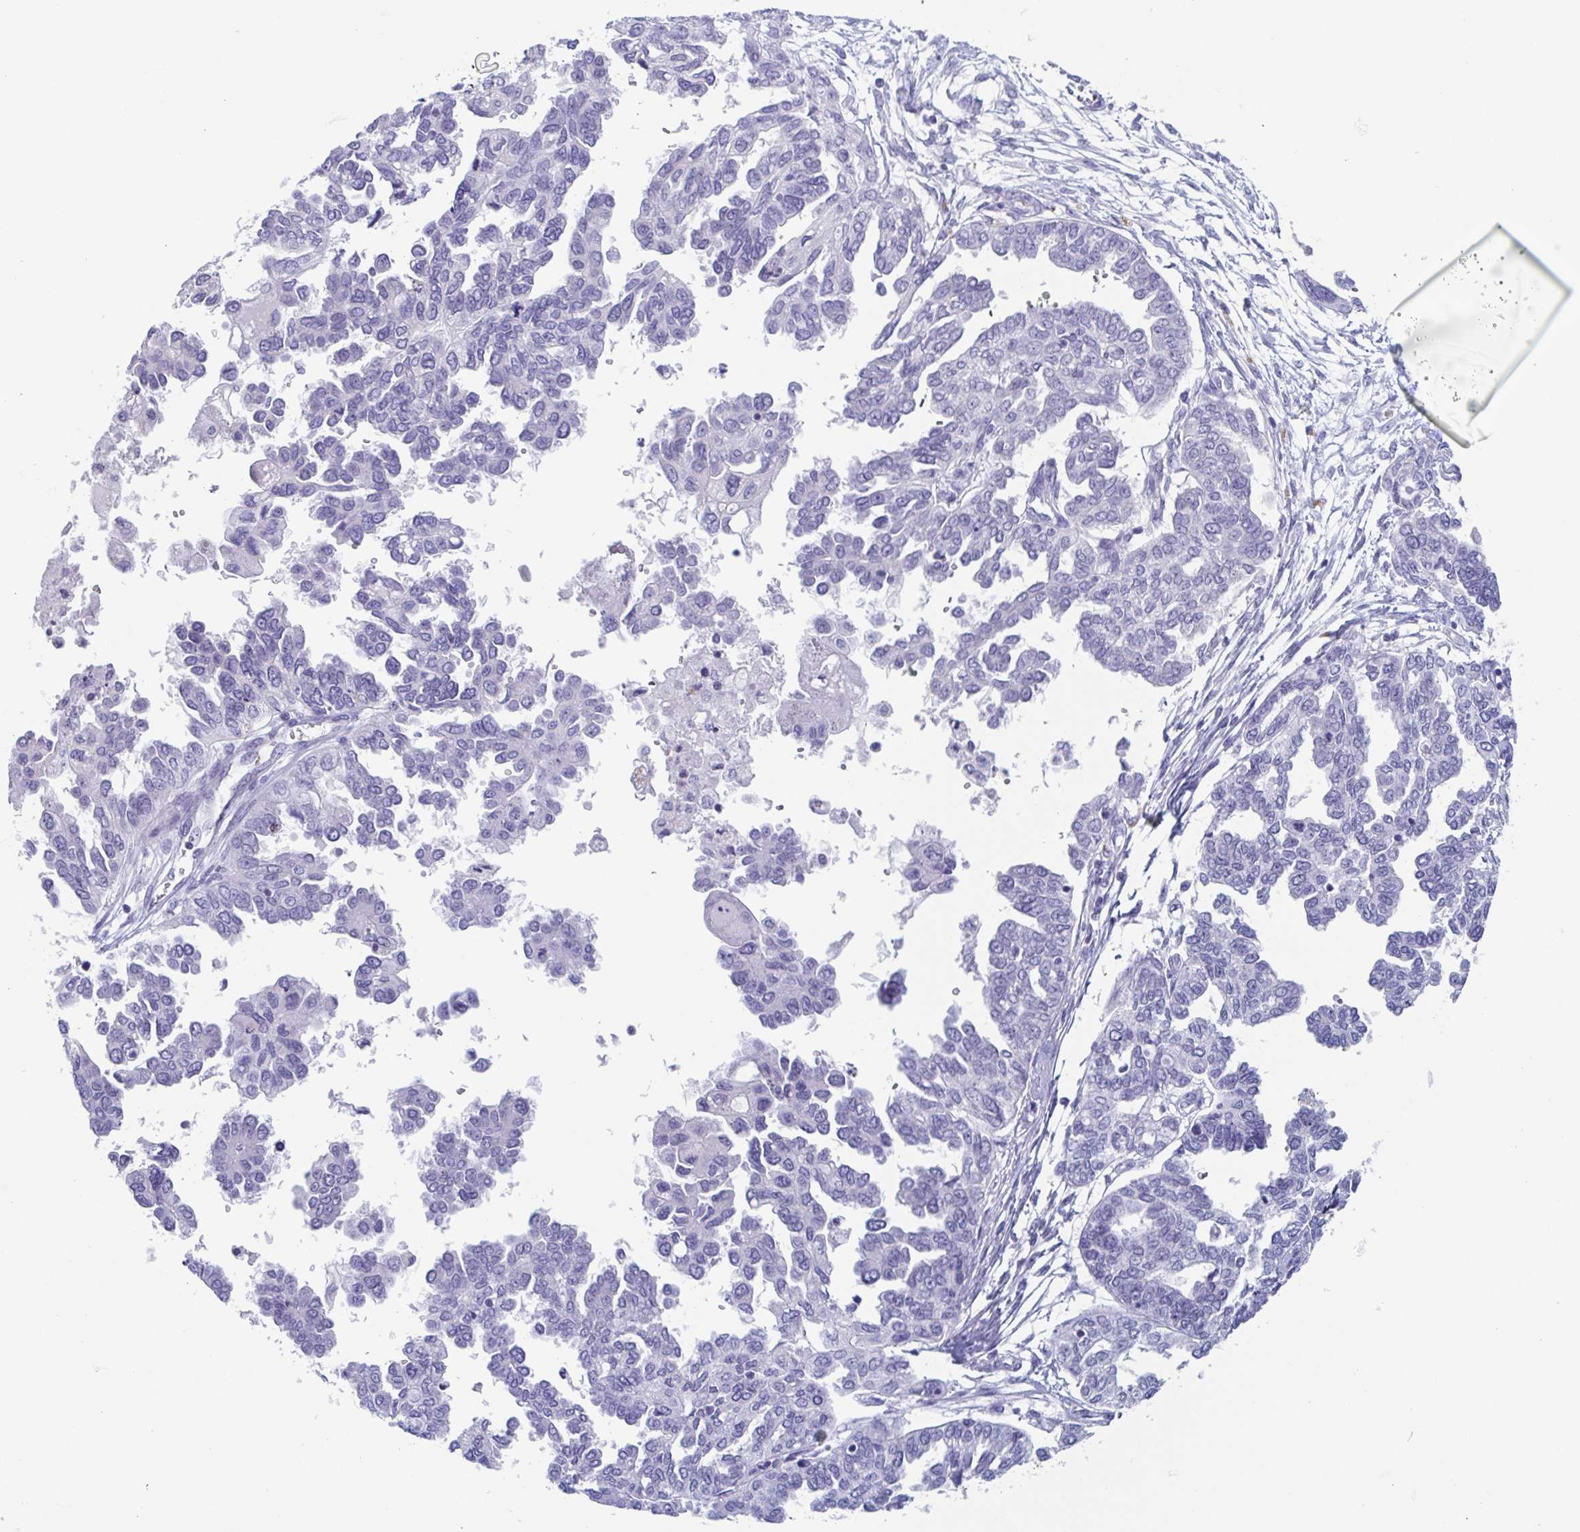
{"staining": {"intensity": "negative", "quantity": "none", "location": "none"}, "tissue": "ovarian cancer", "cell_type": "Tumor cells", "image_type": "cancer", "snomed": [{"axis": "morphology", "description": "Cystadenocarcinoma, serous, NOS"}, {"axis": "topography", "description": "Ovary"}], "caption": "This is an immunohistochemistry micrograph of ovarian serous cystadenocarcinoma. There is no expression in tumor cells.", "gene": "LYRM2", "patient": {"sex": "female", "age": 53}}